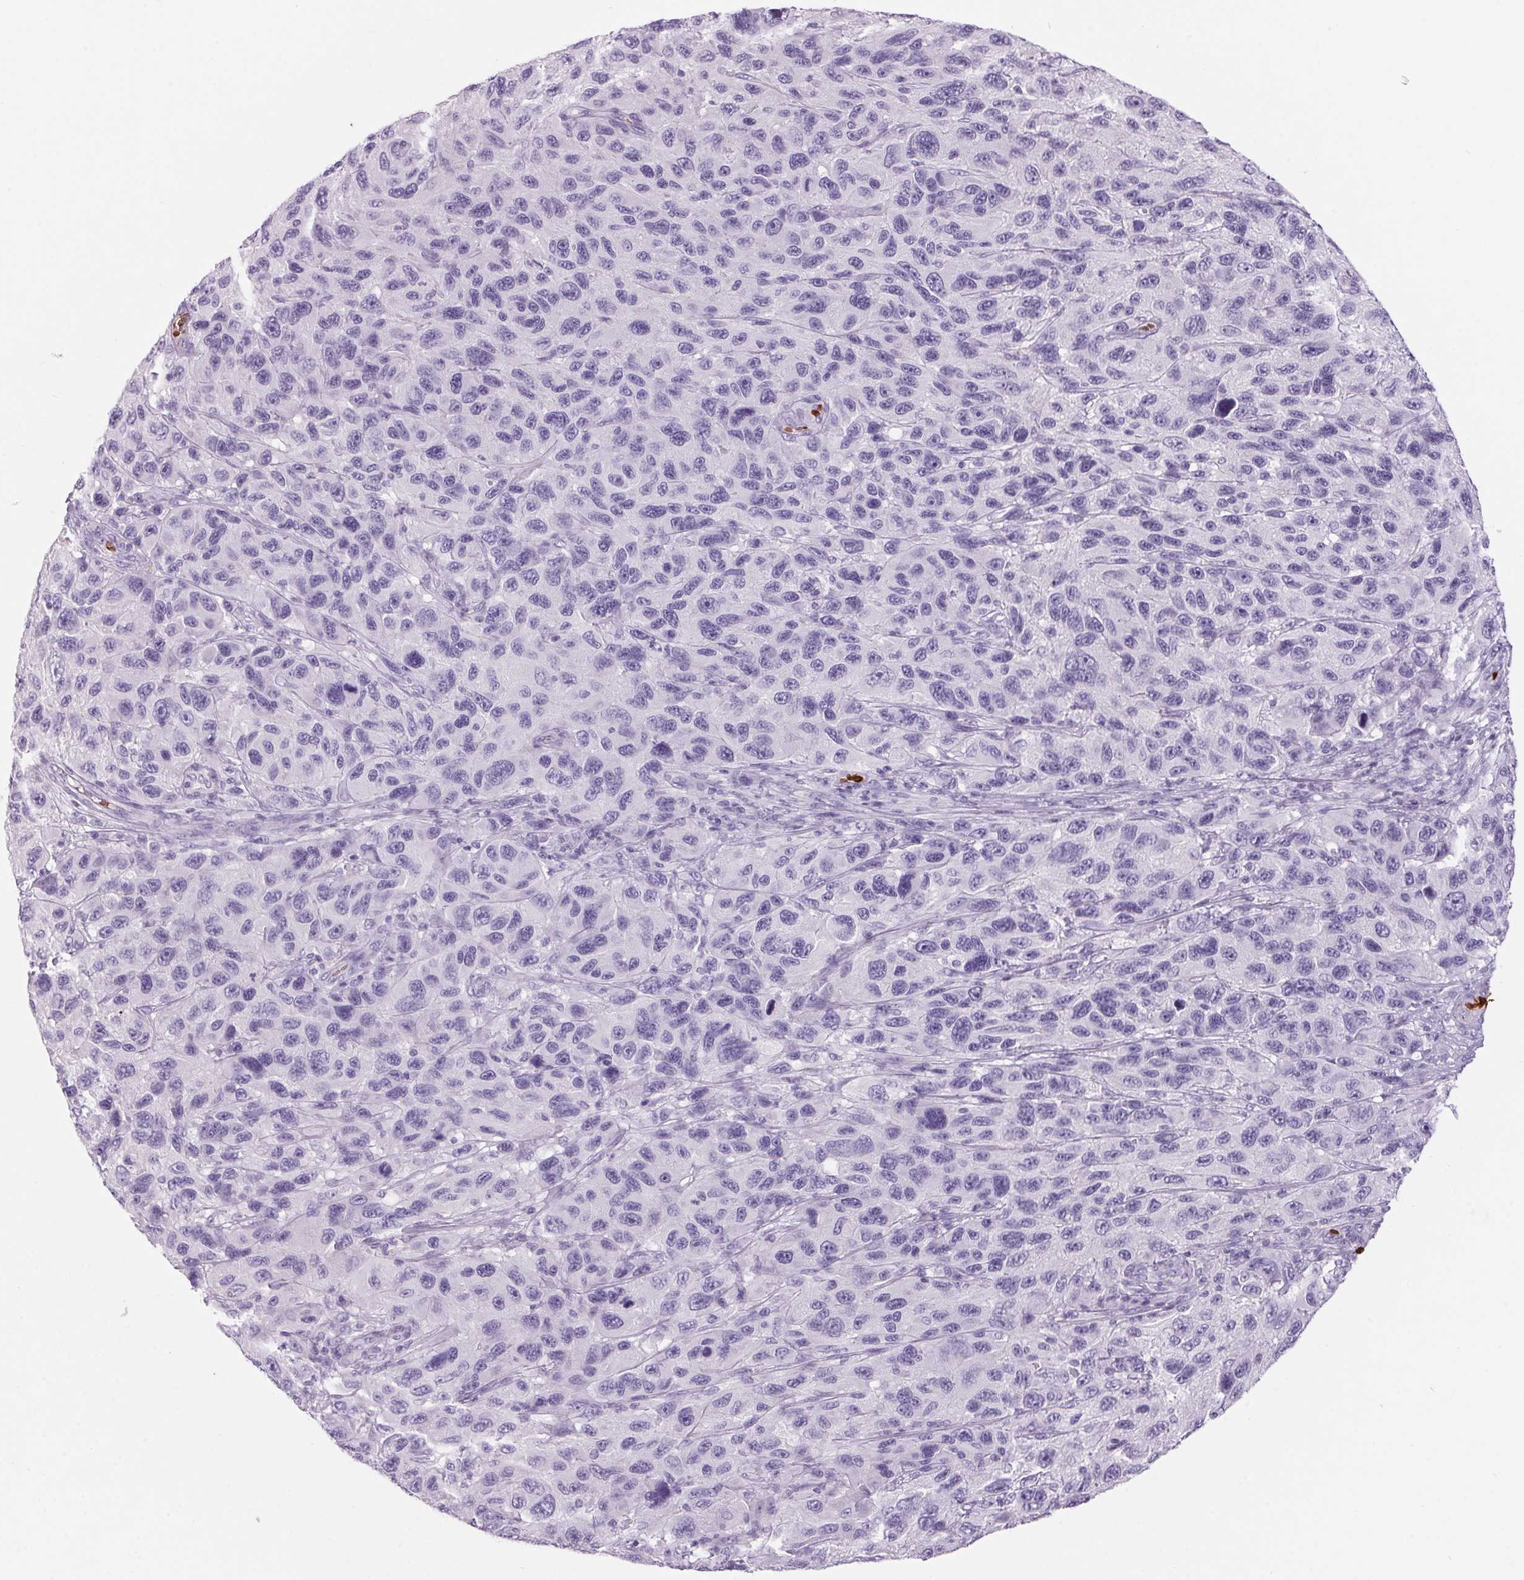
{"staining": {"intensity": "negative", "quantity": "none", "location": "none"}, "tissue": "melanoma", "cell_type": "Tumor cells", "image_type": "cancer", "snomed": [{"axis": "morphology", "description": "Malignant melanoma, NOS"}, {"axis": "topography", "description": "Skin"}], "caption": "IHC histopathology image of neoplastic tissue: human melanoma stained with DAB (3,3'-diaminobenzidine) displays no significant protein expression in tumor cells.", "gene": "HBQ1", "patient": {"sex": "male", "age": 53}}